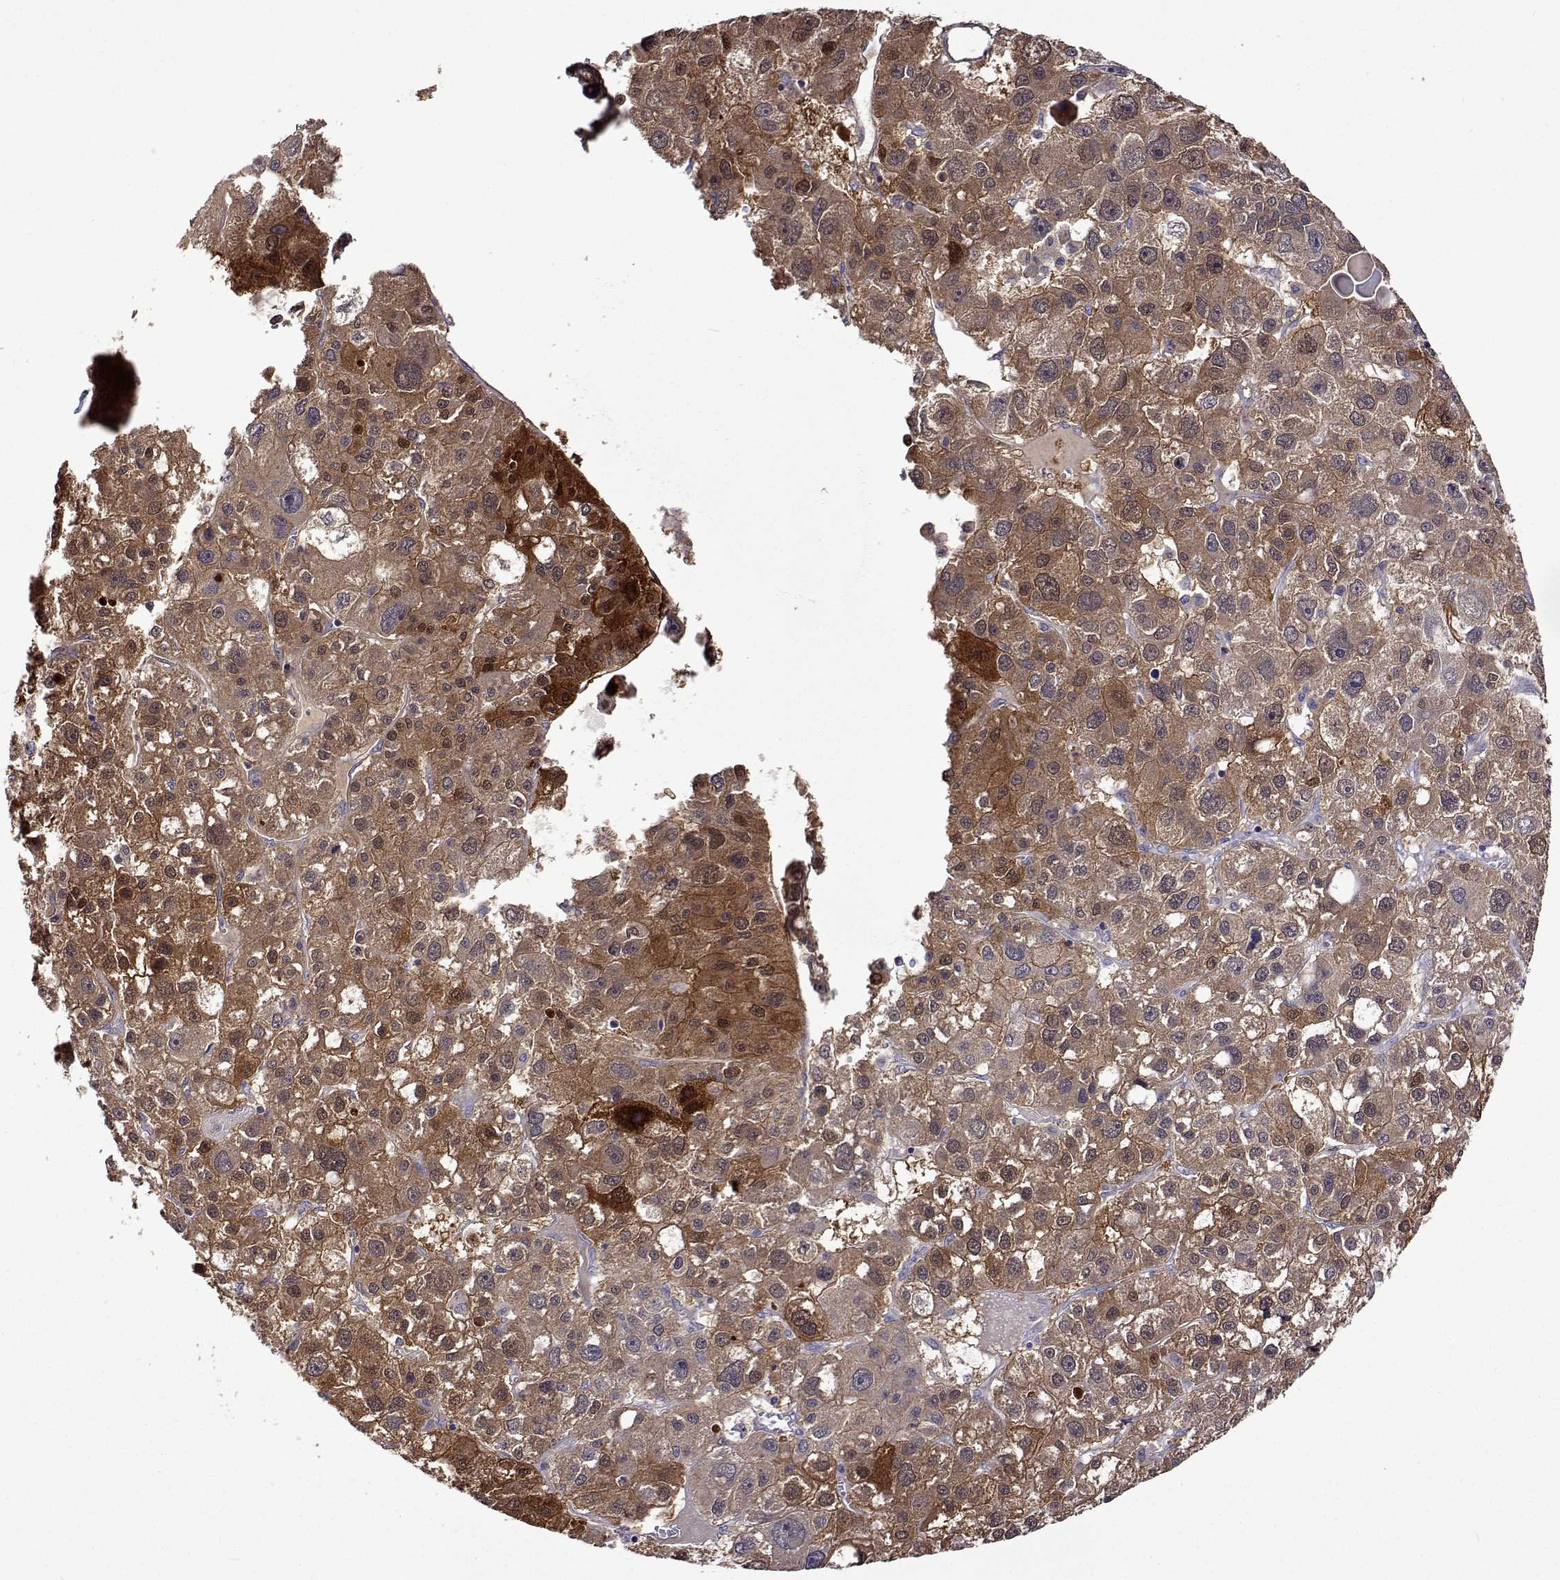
{"staining": {"intensity": "strong", "quantity": "<25%", "location": "cytoplasmic/membranous,nuclear"}, "tissue": "liver cancer", "cell_type": "Tumor cells", "image_type": "cancer", "snomed": [{"axis": "morphology", "description": "Carcinoma, Hepatocellular, NOS"}, {"axis": "topography", "description": "Liver"}], "caption": "This is an image of immunohistochemistry (IHC) staining of hepatocellular carcinoma (liver), which shows strong positivity in the cytoplasmic/membranous and nuclear of tumor cells.", "gene": "SULT2A1", "patient": {"sex": "male", "age": 73}}